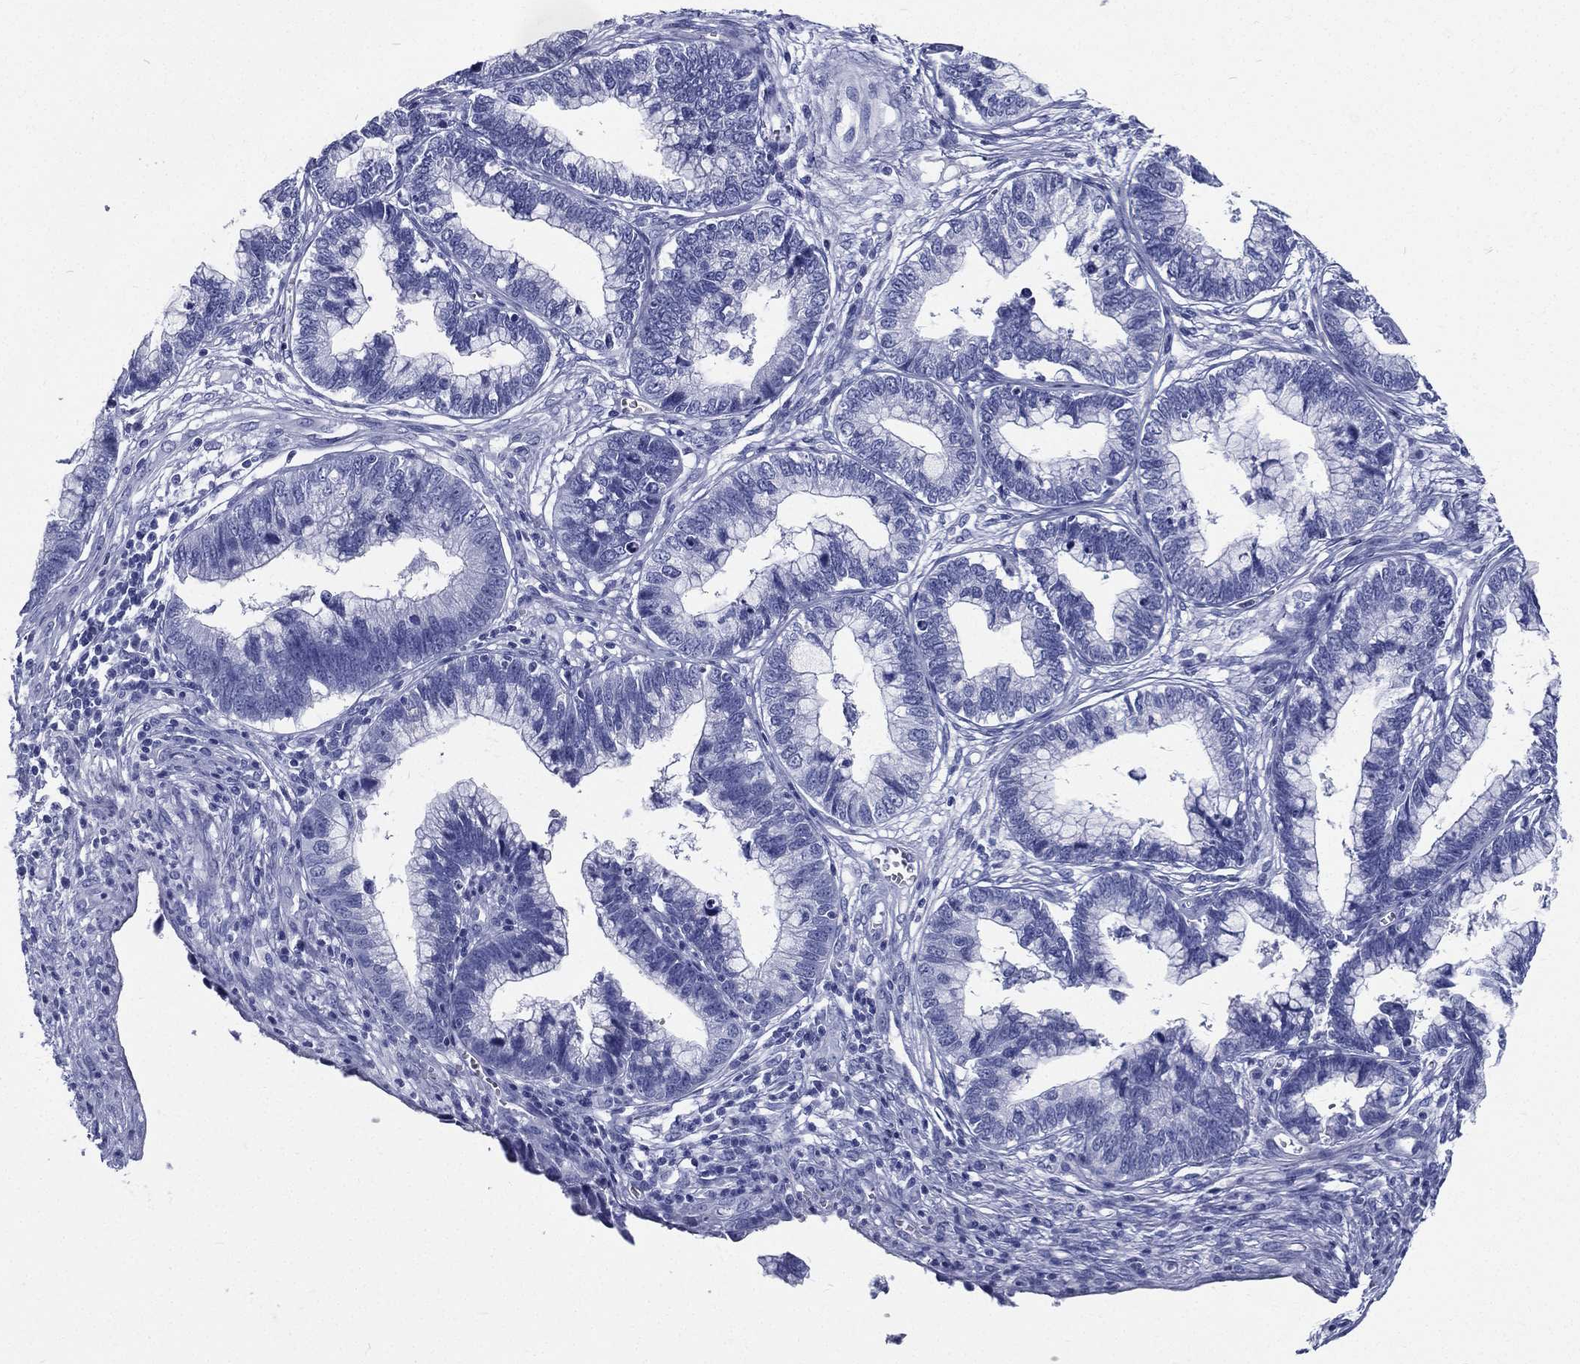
{"staining": {"intensity": "negative", "quantity": "none", "location": "none"}, "tissue": "cervical cancer", "cell_type": "Tumor cells", "image_type": "cancer", "snomed": [{"axis": "morphology", "description": "Adenocarcinoma, NOS"}, {"axis": "topography", "description": "Cervix"}], "caption": "Tumor cells show no significant positivity in cervical adenocarcinoma.", "gene": "RSPH4A", "patient": {"sex": "female", "age": 44}}